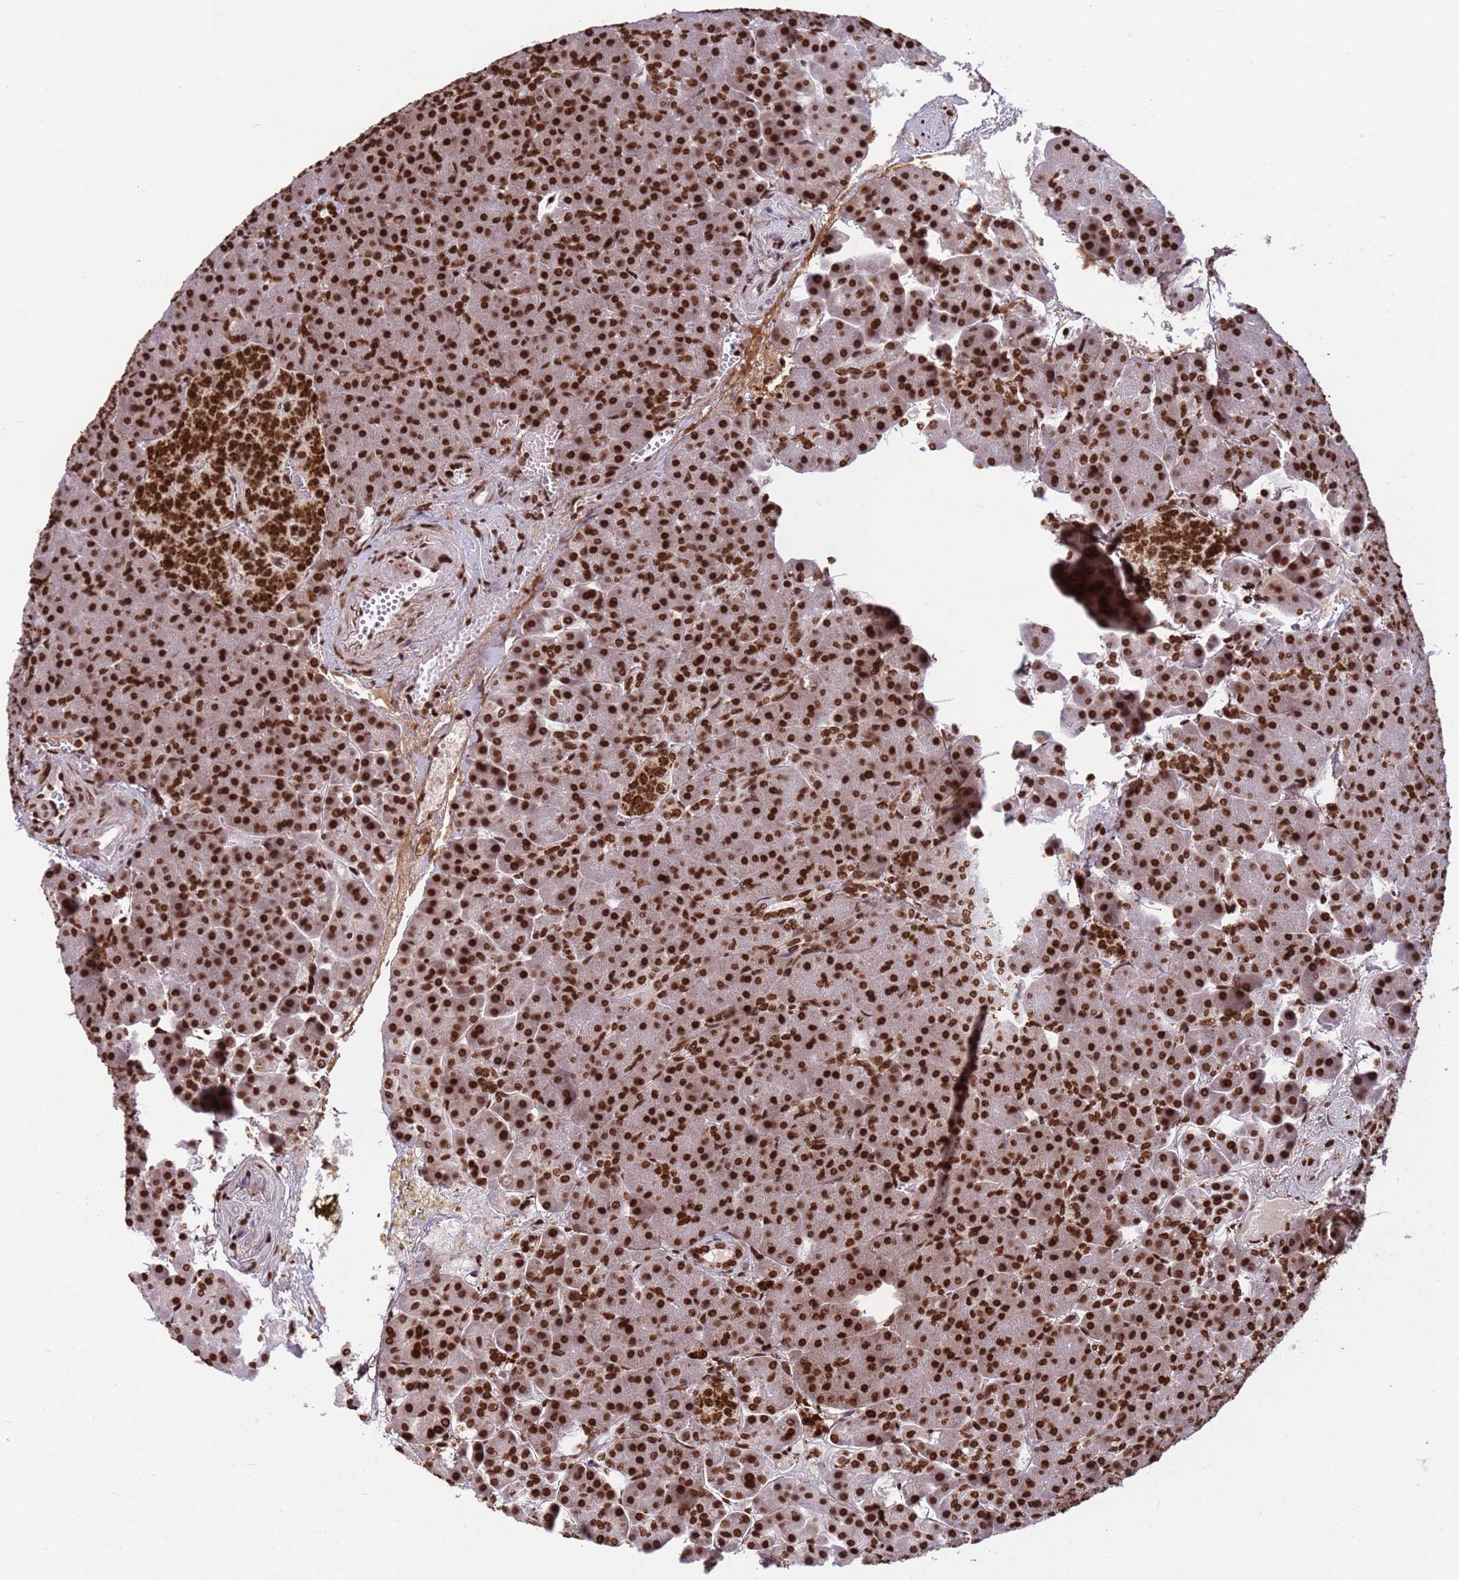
{"staining": {"intensity": "strong", "quantity": ">75%", "location": "cytoplasmic/membranous,nuclear"}, "tissue": "pancreas", "cell_type": "Exocrine glandular cells", "image_type": "normal", "snomed": [{"axis": "morphology", "description": "Normal tissue, NOS"}, {"axis": "topography", "description": "Pancreas"}], "caption": "Protein staining by immunohistochemistry reveals strong cytoplasmic/membranous,nuclear expression in about >75% of exocrine glandular cells in unremarkable pancreas.", "gene": "H3", "patient": {"sex": "female", "age": 74}}